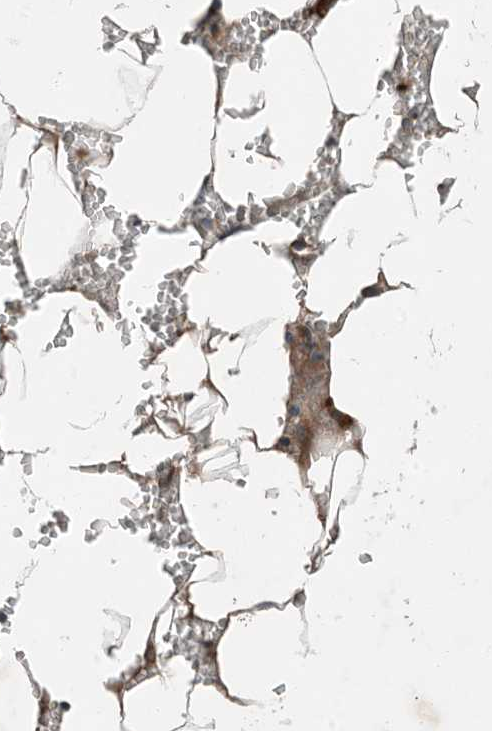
{"staining": {"intensity": "negative", "quantity": "none", "location": "none"}, "tissue": "bone marrow", "cell_type": "Hematopoietic cells", "image_type": "normal", "snomed": [{"axis": "morphology", "description": "Normal tissue, NOS"}, {"axis": "topography", "description": "Bone marrow"}], "caption": "Immunohistochemistry of normal bone marrow reveals no expression in hematopoietic cells. (DAB immunohistochemistry with hematoxylin counter stain).", "gene": "MDN1", "patient": {"sex": "male", "age": 70}}